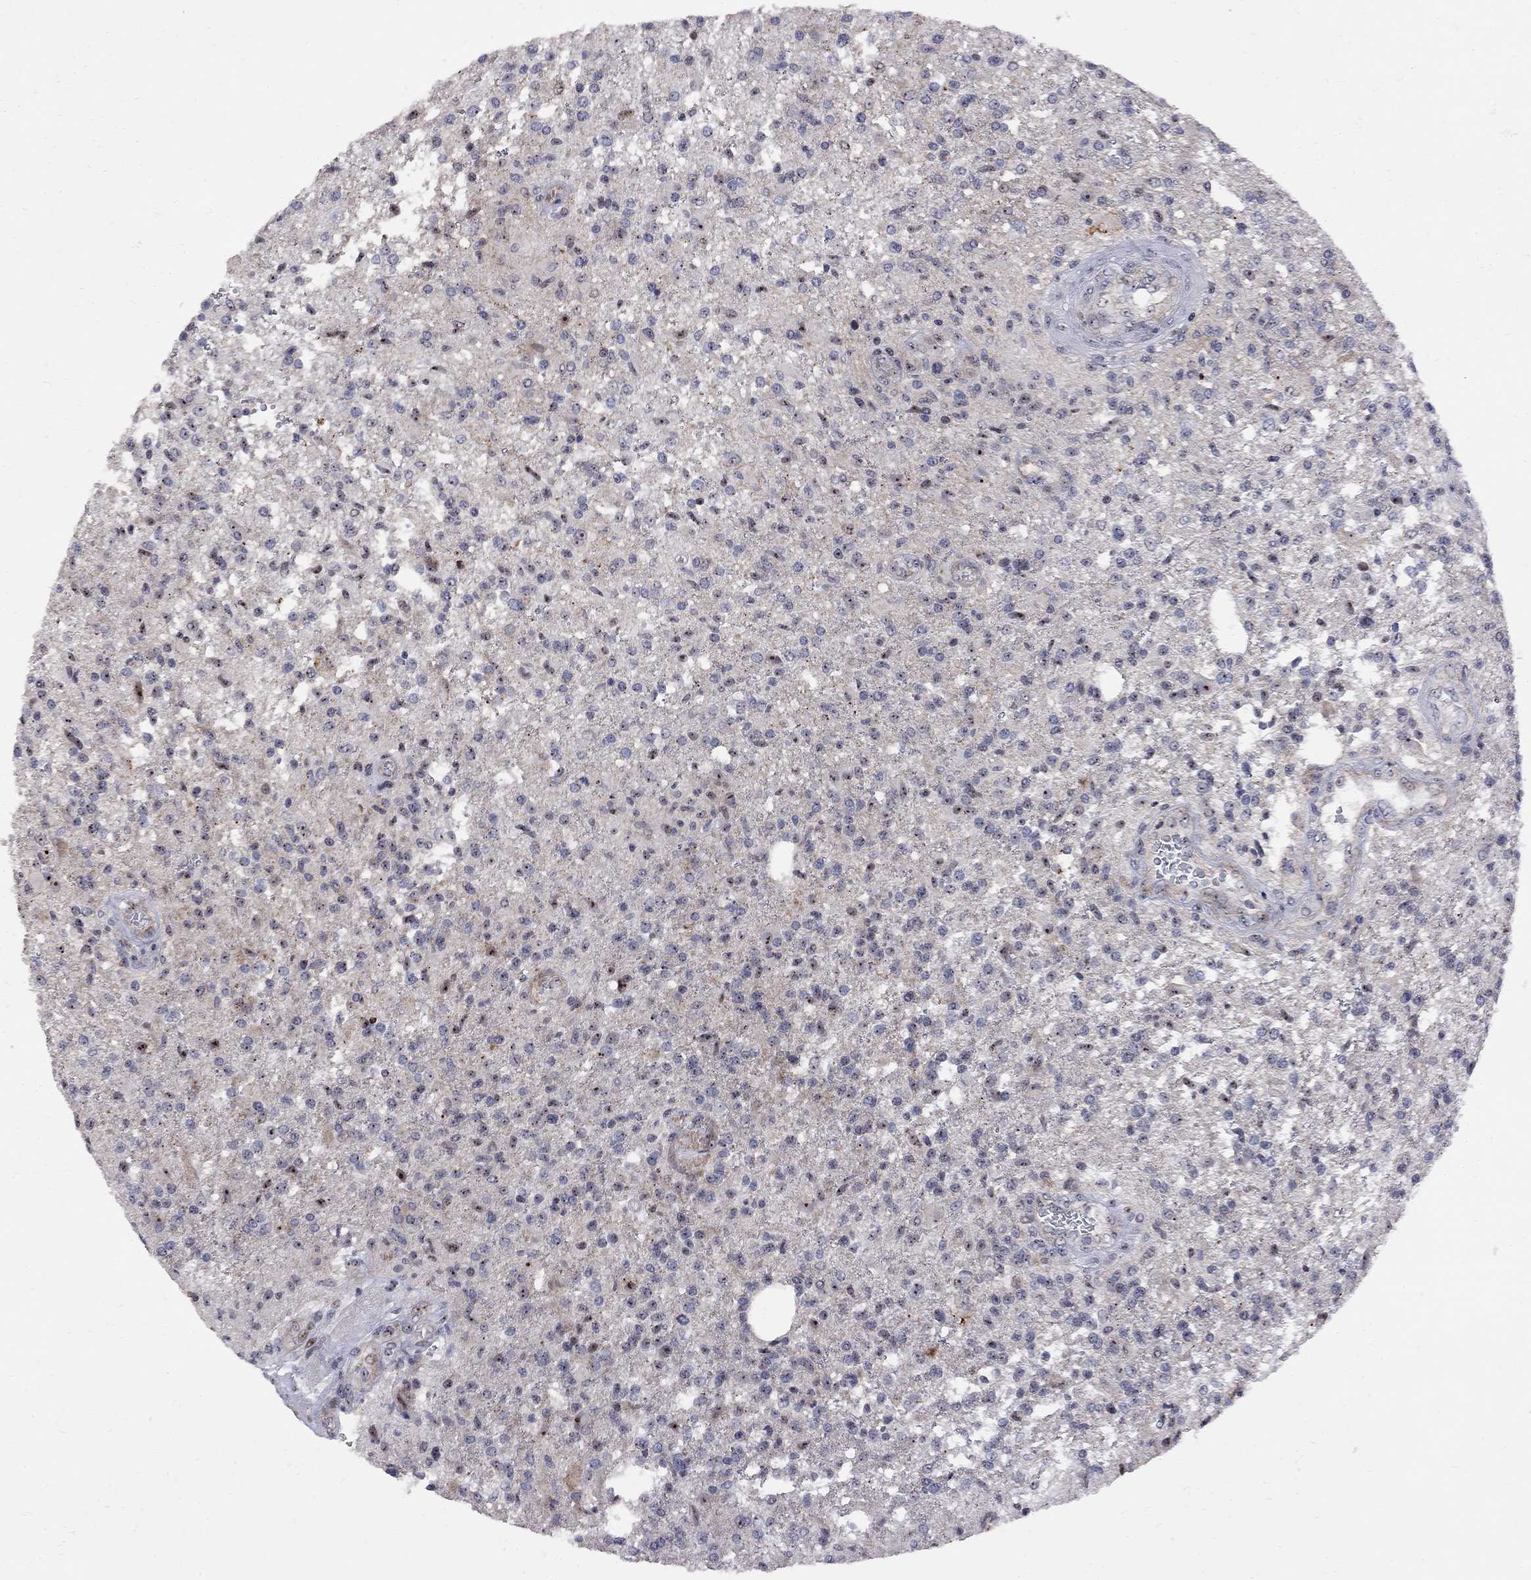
{"staining": {"intensity": "strong", "quantity": "<25%", "location": "nuclear"}, "tissue": "glioma", "cell_type": "Tumor cells", "image_type": "cancer", "snomed": [{"axis": "morphology", "description": "Glioma, malignant, High grade"}, {"axis": "topography", "description": "Brain"}], "caption": "A photomicrograph of glioma stained for a protein shows strong nuclear brown staining in tumor cells.", "gene": "DHX33", "patient": {"sex": "male", "age": 56}}